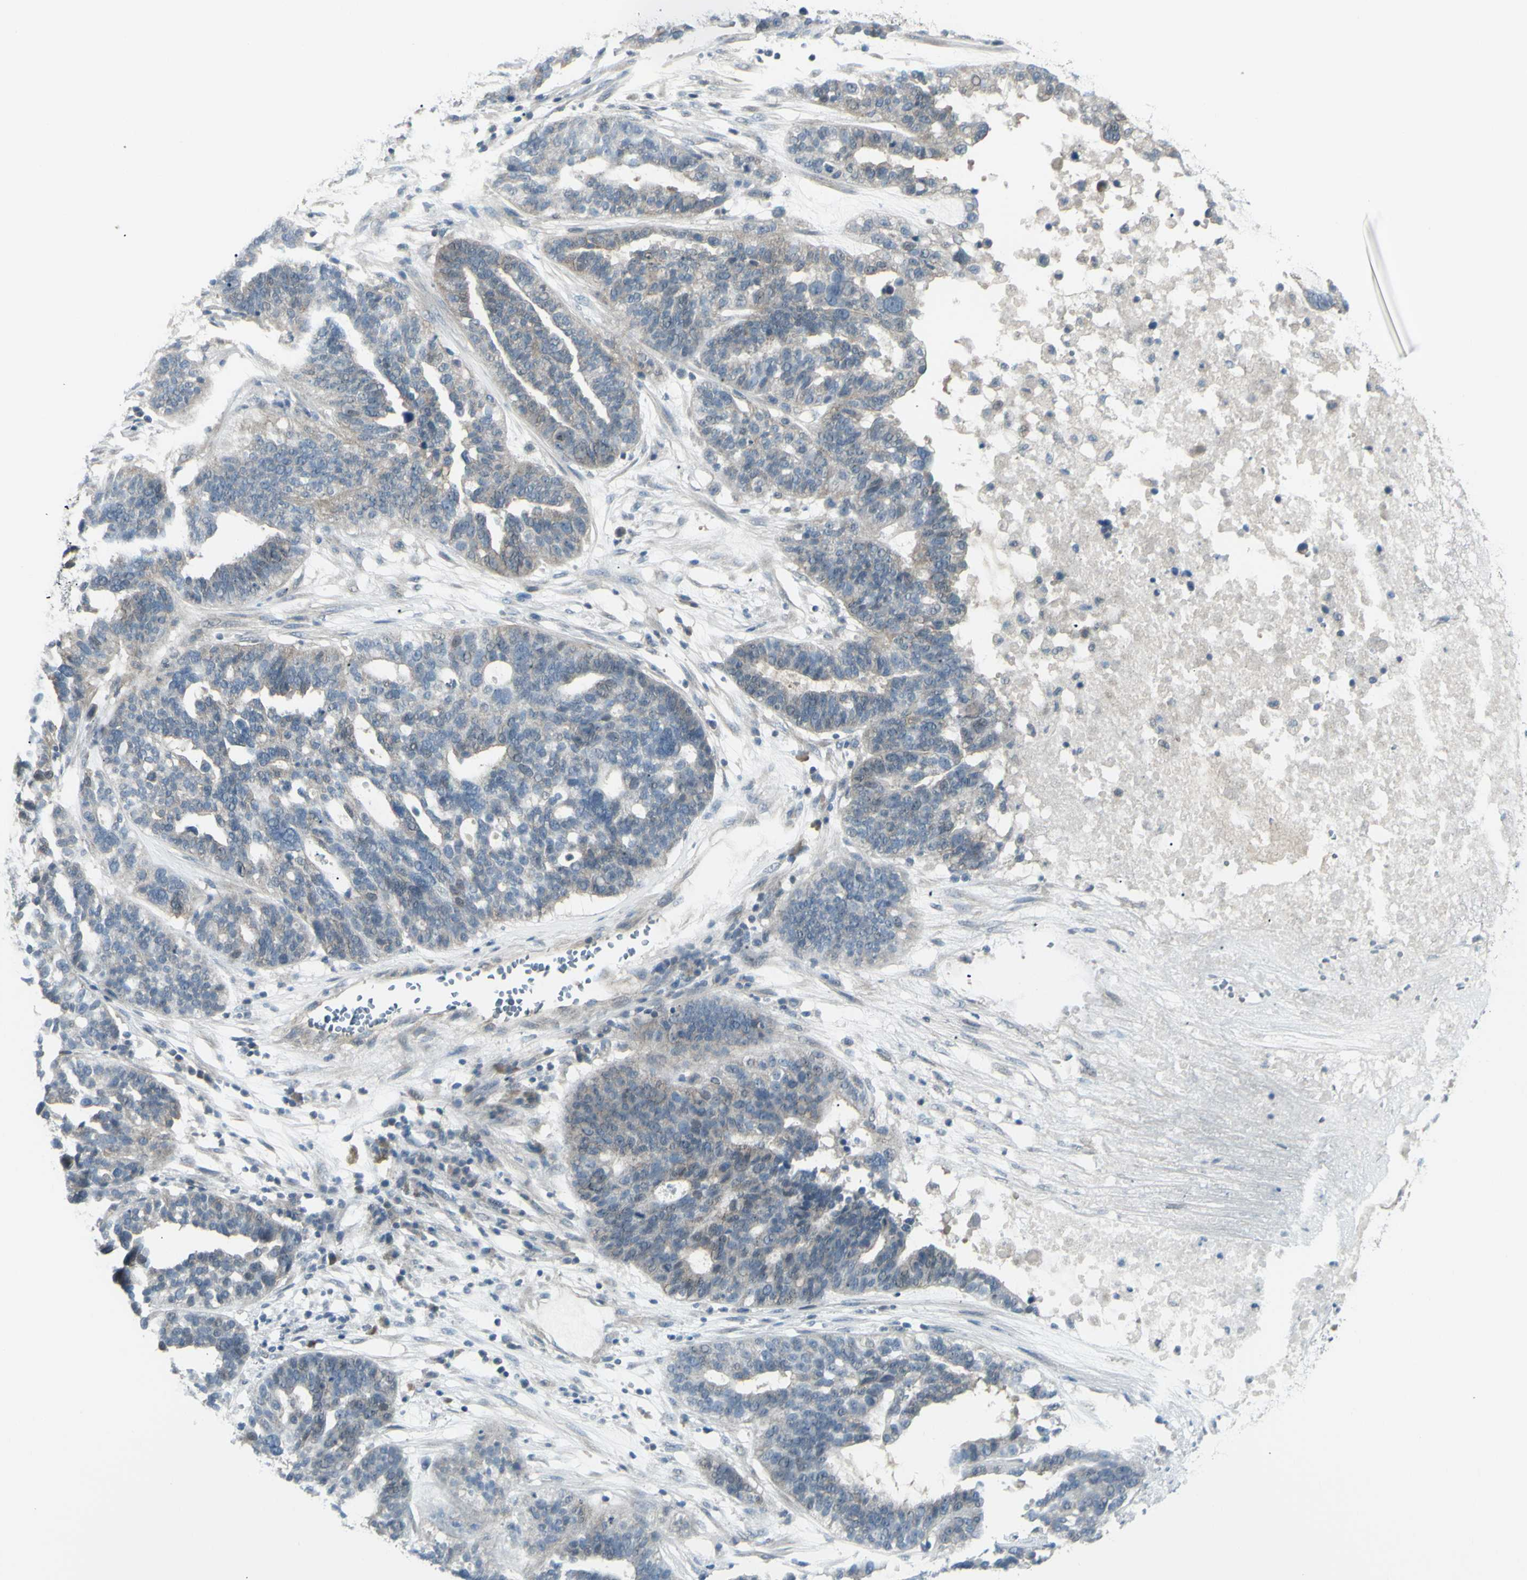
{"staining": {"intensity": "weak", "quantity": ">75%", "location": "cytoplasmic/membranous"}, "tissue": "ovarian cancer", "cell_type": "Tumor cells", "image_type": "cancer", "snomed": [{"axis": "morphology", "description": "Cystadenocarcinoma, serous, NOS"}, {"axis": "topography", "description": "Ovary"}], "caption": "Approximately >75% of tumor cells in human ovarian serous cystadenocarcinoma demonstrate weak cytoplasmic/membranous protein staining as visualized by brown immunohistochemical staining.", "gene": "SH3GL2", "patient": {"sex": "female", "age": 59}}